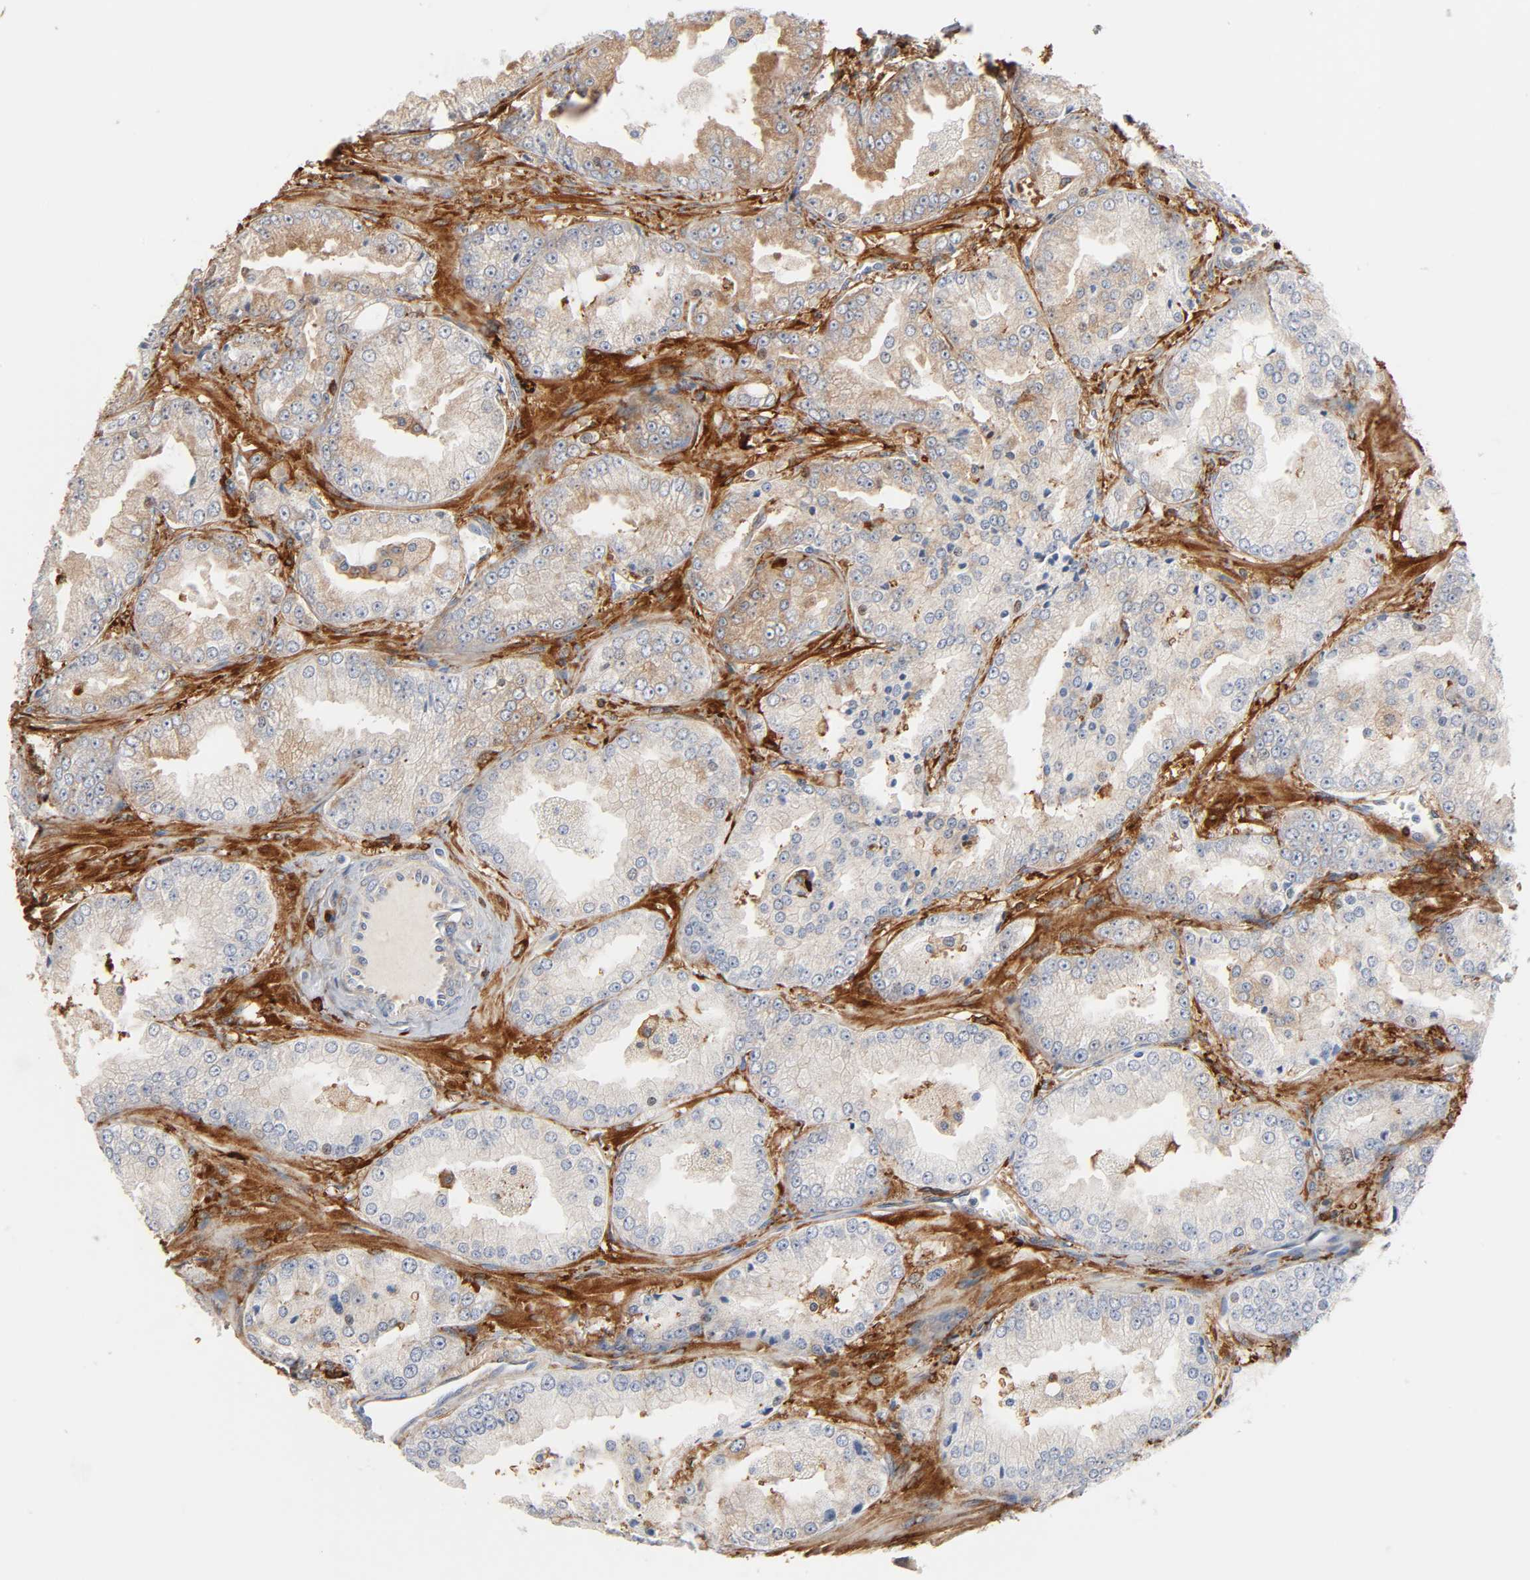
{"staining": {"intensity": "moderate", "quantity": ">75%", "location": "cytoplasmic/membranous,nuclear"}, "tissue": "prostate cancer", "cell_type": "Tumor cells", "image_type": "cancer", "snomed": [{"axis": "morphology", "description": "Adenocarcinoma, High grade"}, {"axis": "topography", "description": "Prostate"}], "caption": "A photomicrograph of human prostate adenocarcinoma (high-grade) stained for a protein reveals moderate cytoplasmic/membranous and nuclear brown staining in tumor cells.", "gene": "BIN1", "patient": {"sex": "male", "age": 61}}